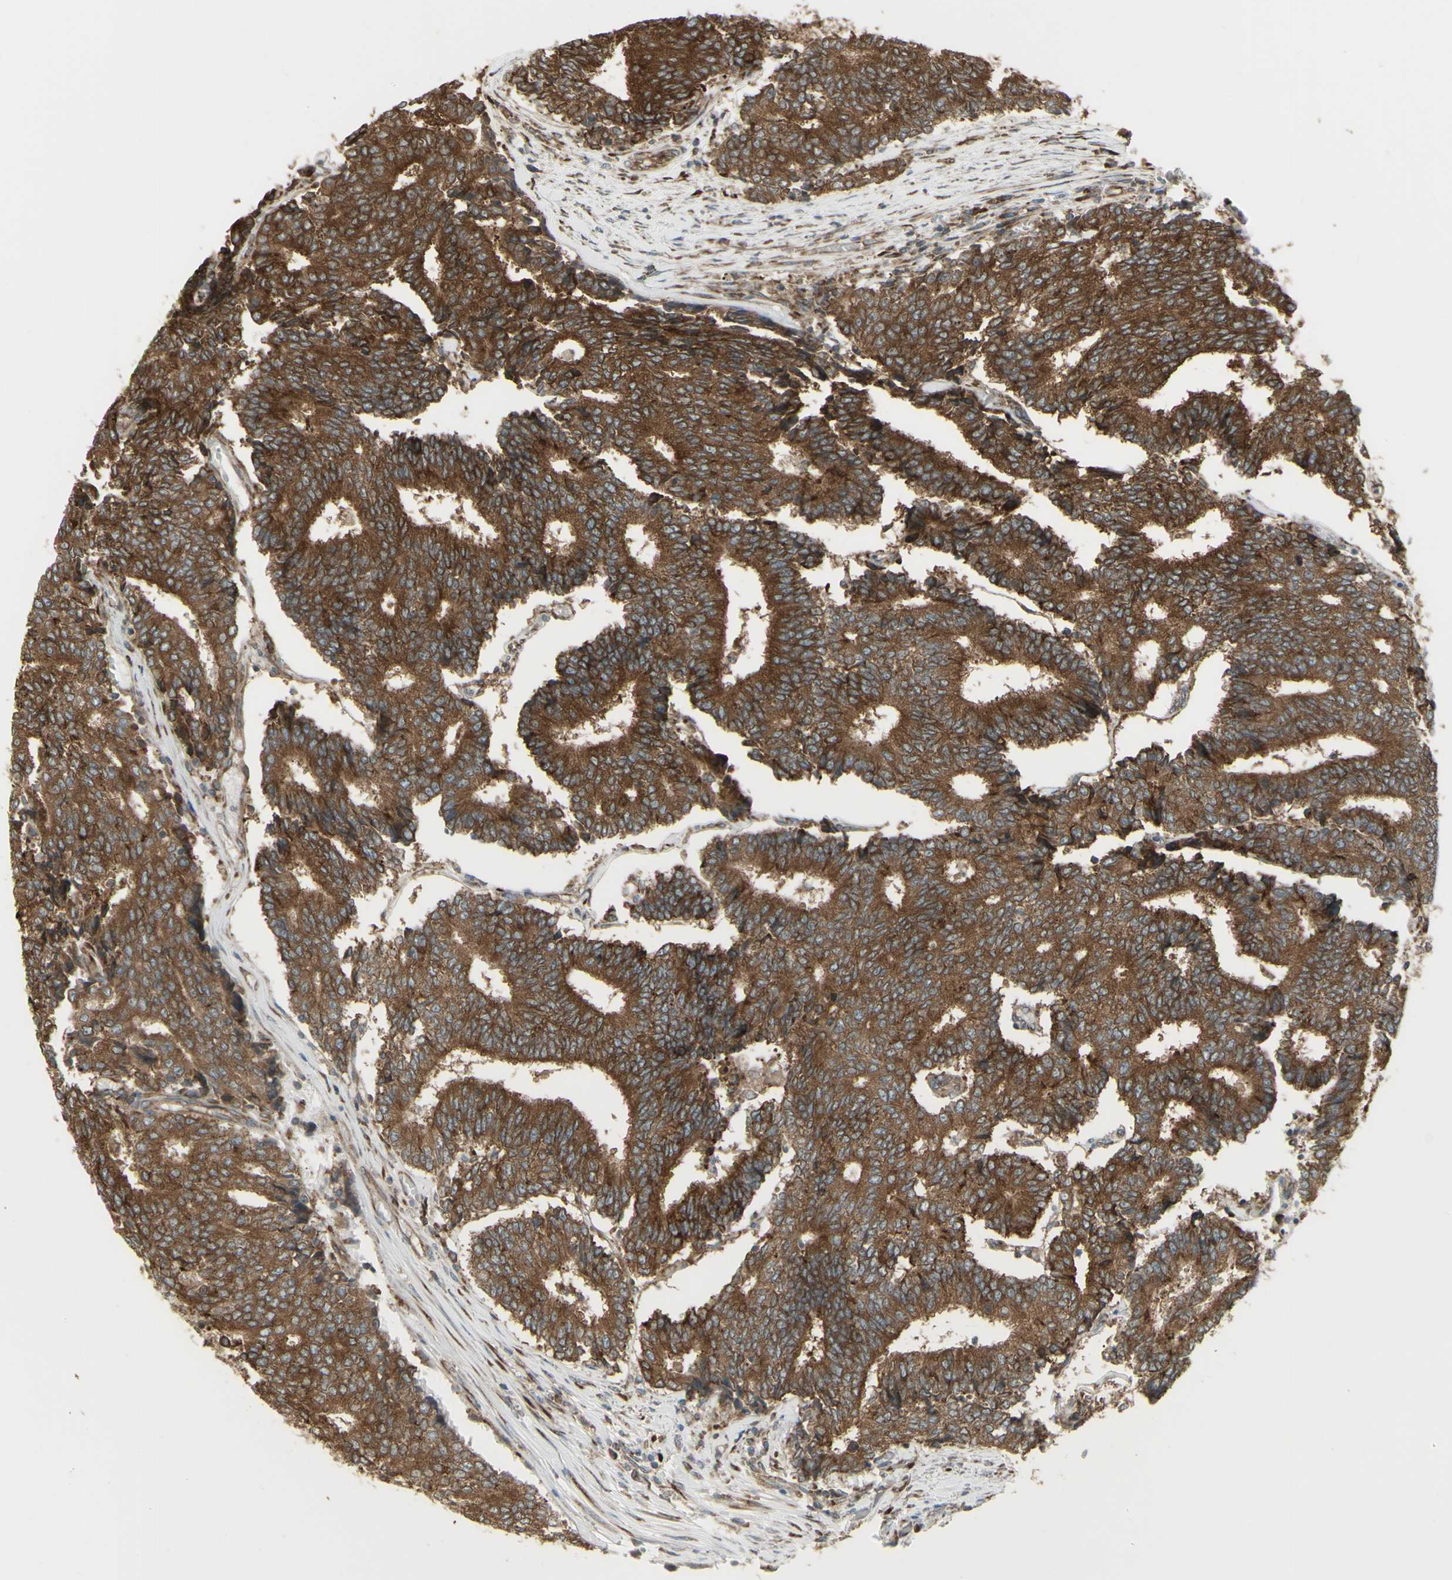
{"staining": {"intensity": "strong", "quantity": ">75%", "location": "cytoplasmic/membranous"}, "tissue": "prostate cancer", "cell_type": "Tumor cells", "image_type": "cancer", "snomed": [{"axis": "morphology", "description": "Normal tissue, NOS"}, {"axis": "morphology", "description": "Adenocarcinoma, High grade"}, {"axis": "topography", "description": "Prostate"}, {"axis": "topography", "description": "Seminal veicle"}], "caption": "Prostate cancer stained with immunohistochemistry reveals strong cytoplasmic/membranous positivity in about >75% of tumor cells.", "gene": "FKBP3", "patient": {"sex": "male", "age": 55}}